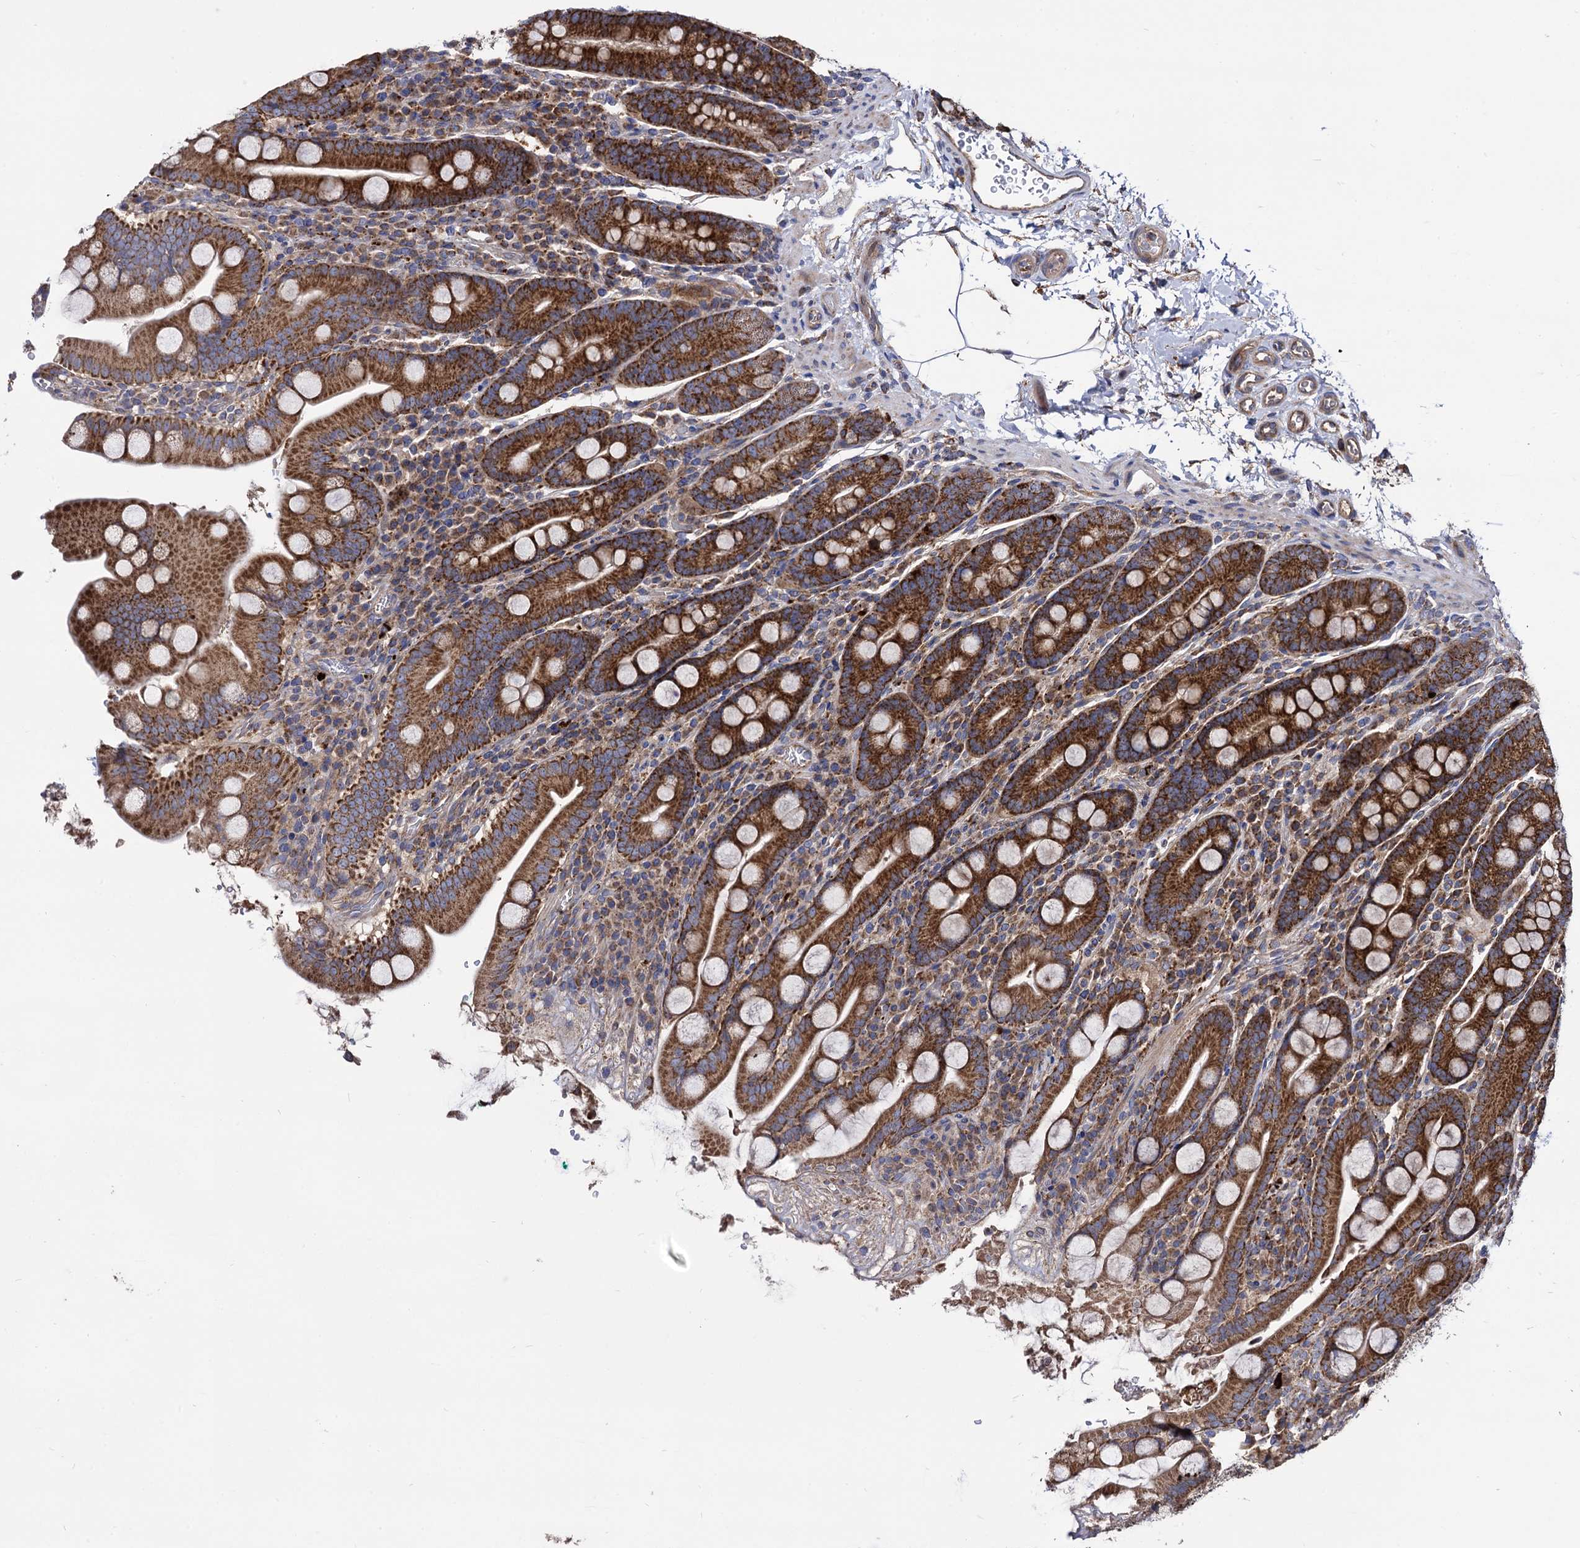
{"staining": {"intensity": "strong", "quantity": ">75%", "location": "cytoplasmic/membranous"}, "tissue": "duodenum", "cell_type": "Glandular cells", "image_type": "normal", "snomed": [{"axis": "morphology", "description": "Normal tissue, NOS"}, {"axis": "topography", "description": "Duodenum"}], "caption": "DAB (3,3'-diaminobenzidine) immunohistochemical staining of benign human duodenum shows strong cytoplasmic/membranous protein expression in approximately >75% of glandular cells.", "gene": "IQCH", "patient": {"sex": "male", "age": 35}}